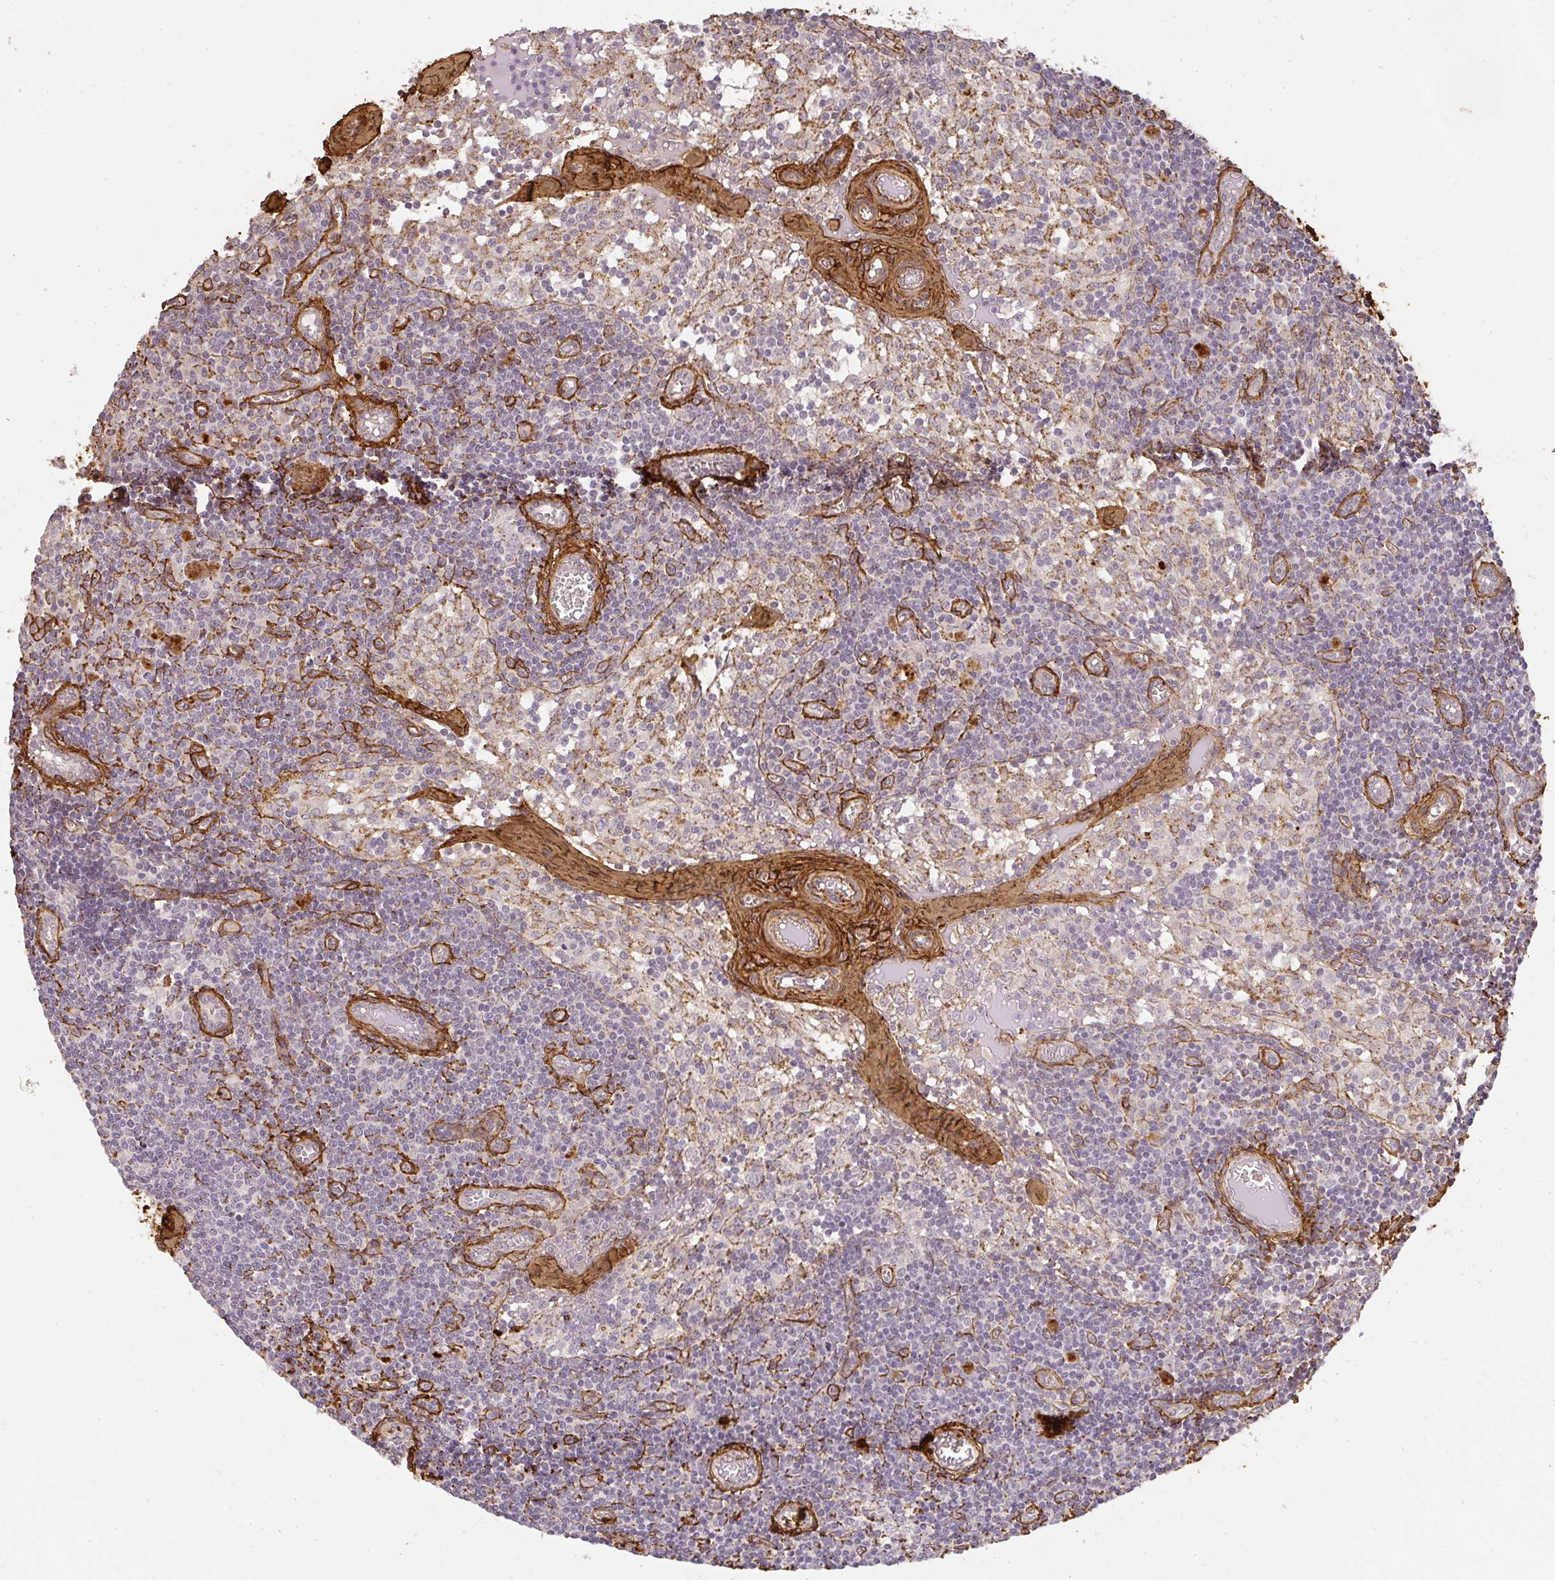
{"staining": {"intensity": "negative", "quantity": "none", "location": "none"}, "tissue": "lymph node", "cell_type": "Germinal center cells", "image_type": "normal", "snomed": [{"axis": "morphology", "description": "Normal tissue, NOS"}, {"axis": "topography", "description": "Lymph node"}], "caption": "The image reveals no significant staining in germinal center cells of lymph node.", "gene": "COL3A1", "patient": {"sex": "female", "age": 31}}